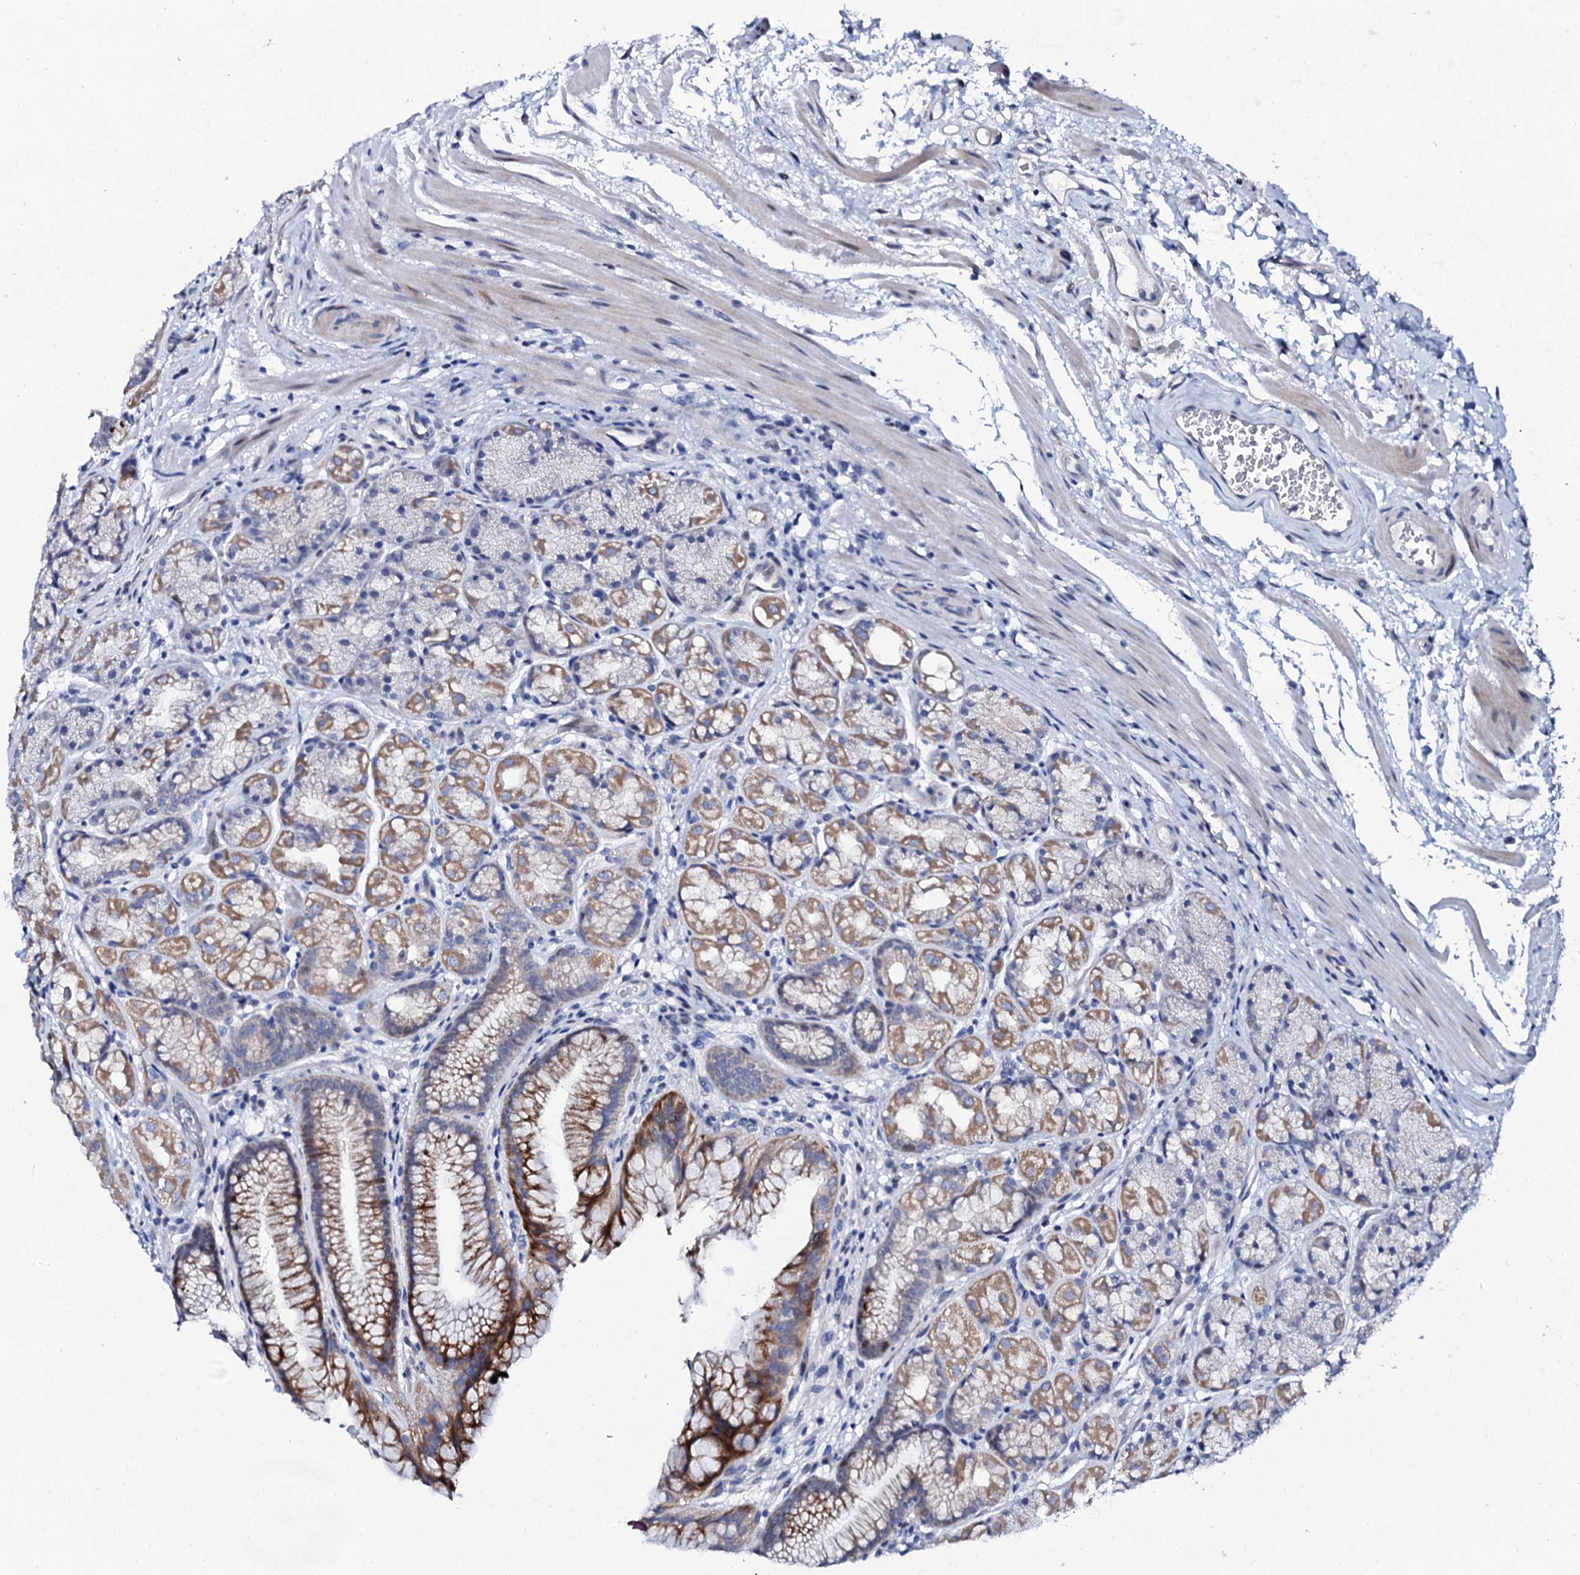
{"staining": {"intensity": "moderate", "quantity": "25%-75%", "location": "cytoplasmic/membranous"}, "tissue": "stomach", "cell_type": "Glandular cells", "image_type": "normal", "snomed": [{"axis": "morphology", "description": "Normal tissue, NOS"}, {"axis": "topography", "description": "Stomach"}], "caption": "Immunohistochemistry (IHC) of normal human stomach demonstrates medium levels of moderate cytoplasmic/membranous expression in approximately 25%-75% of glandular cells. Using DAB (3,3'-diaminobenzidine) (brown) and hematoxylin (blue) stains, captured at high magnification using brightfield microscopy.", "gene": "NUDT13", "patient": {"sex": "male", "age": 63}}